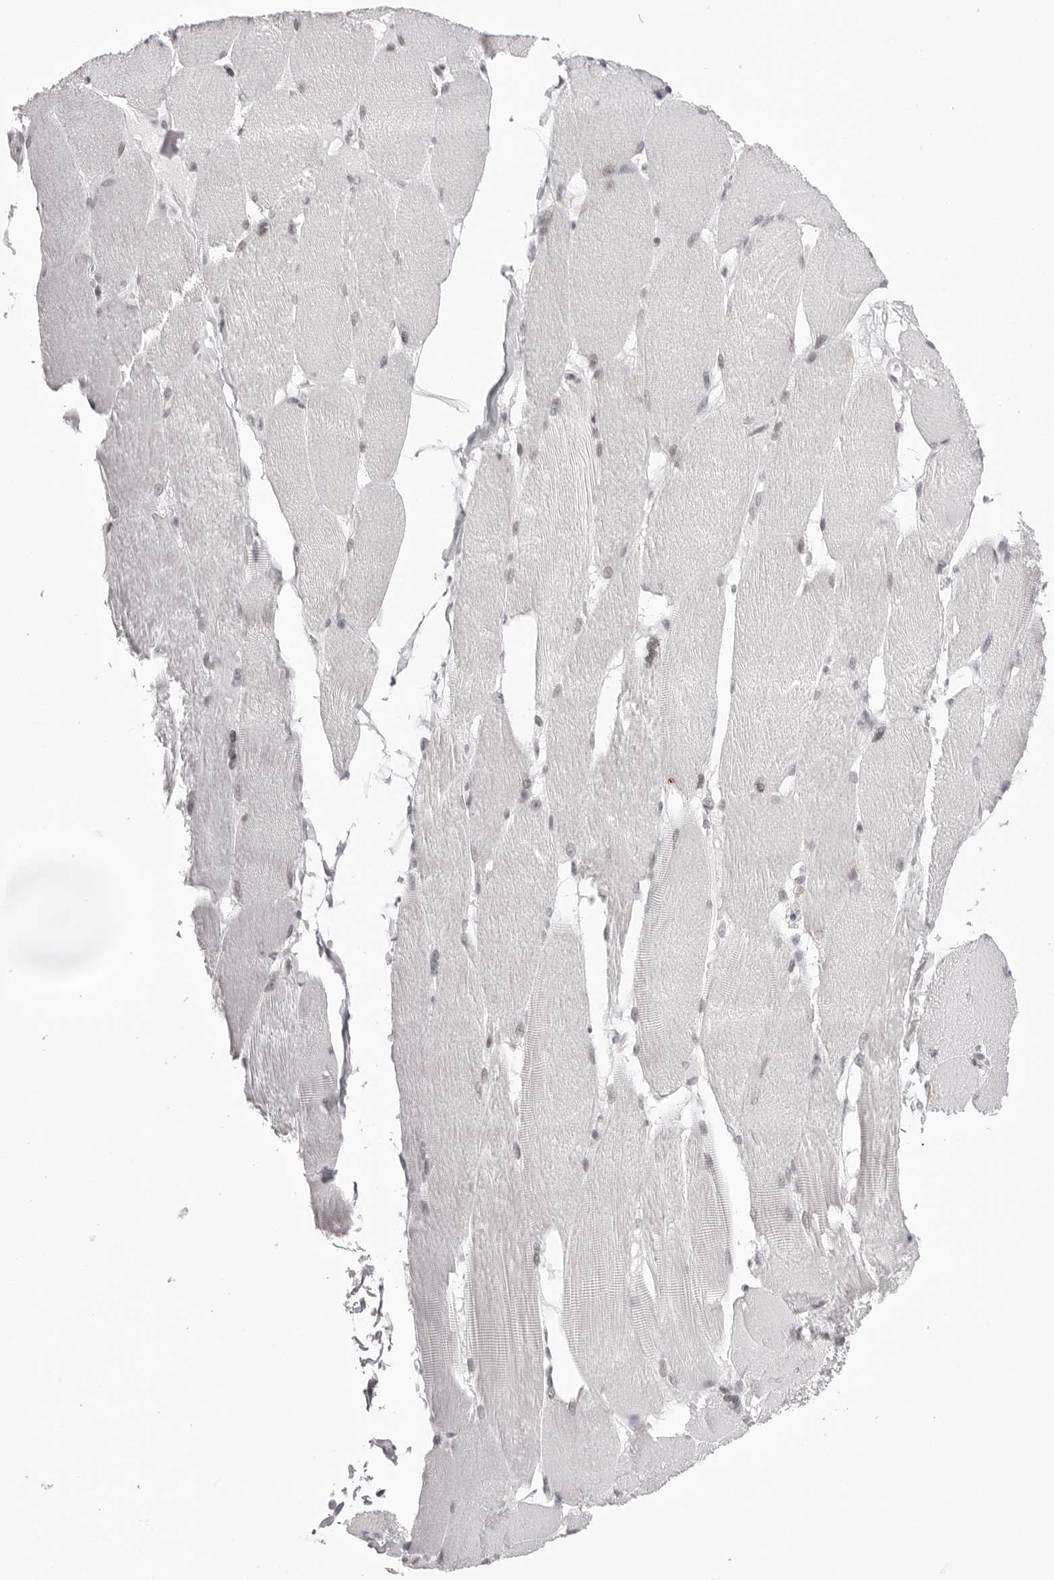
{"staining": {"intensity": "weak", "quantity": "<25%", "location": "cytoplasmic/membranous,nuclear"}, "tissue": "skeletal muscle", "cell_type": "Myocytes", "image_type": "normal", "snomed": [{"axis": "morphology", "description": "Normal tissue, NOS"}, {"axis": "topography", "description": "Skin"}, {"axis": "topography", "description": "Skeletal muscle"}], "caption": "Myocytes are negative for brown protein staining in normal skeletal muscle. Nuclei are stained in blue.", "gene": "MAFK", "patient": {"sex": "male", "age": 83}}